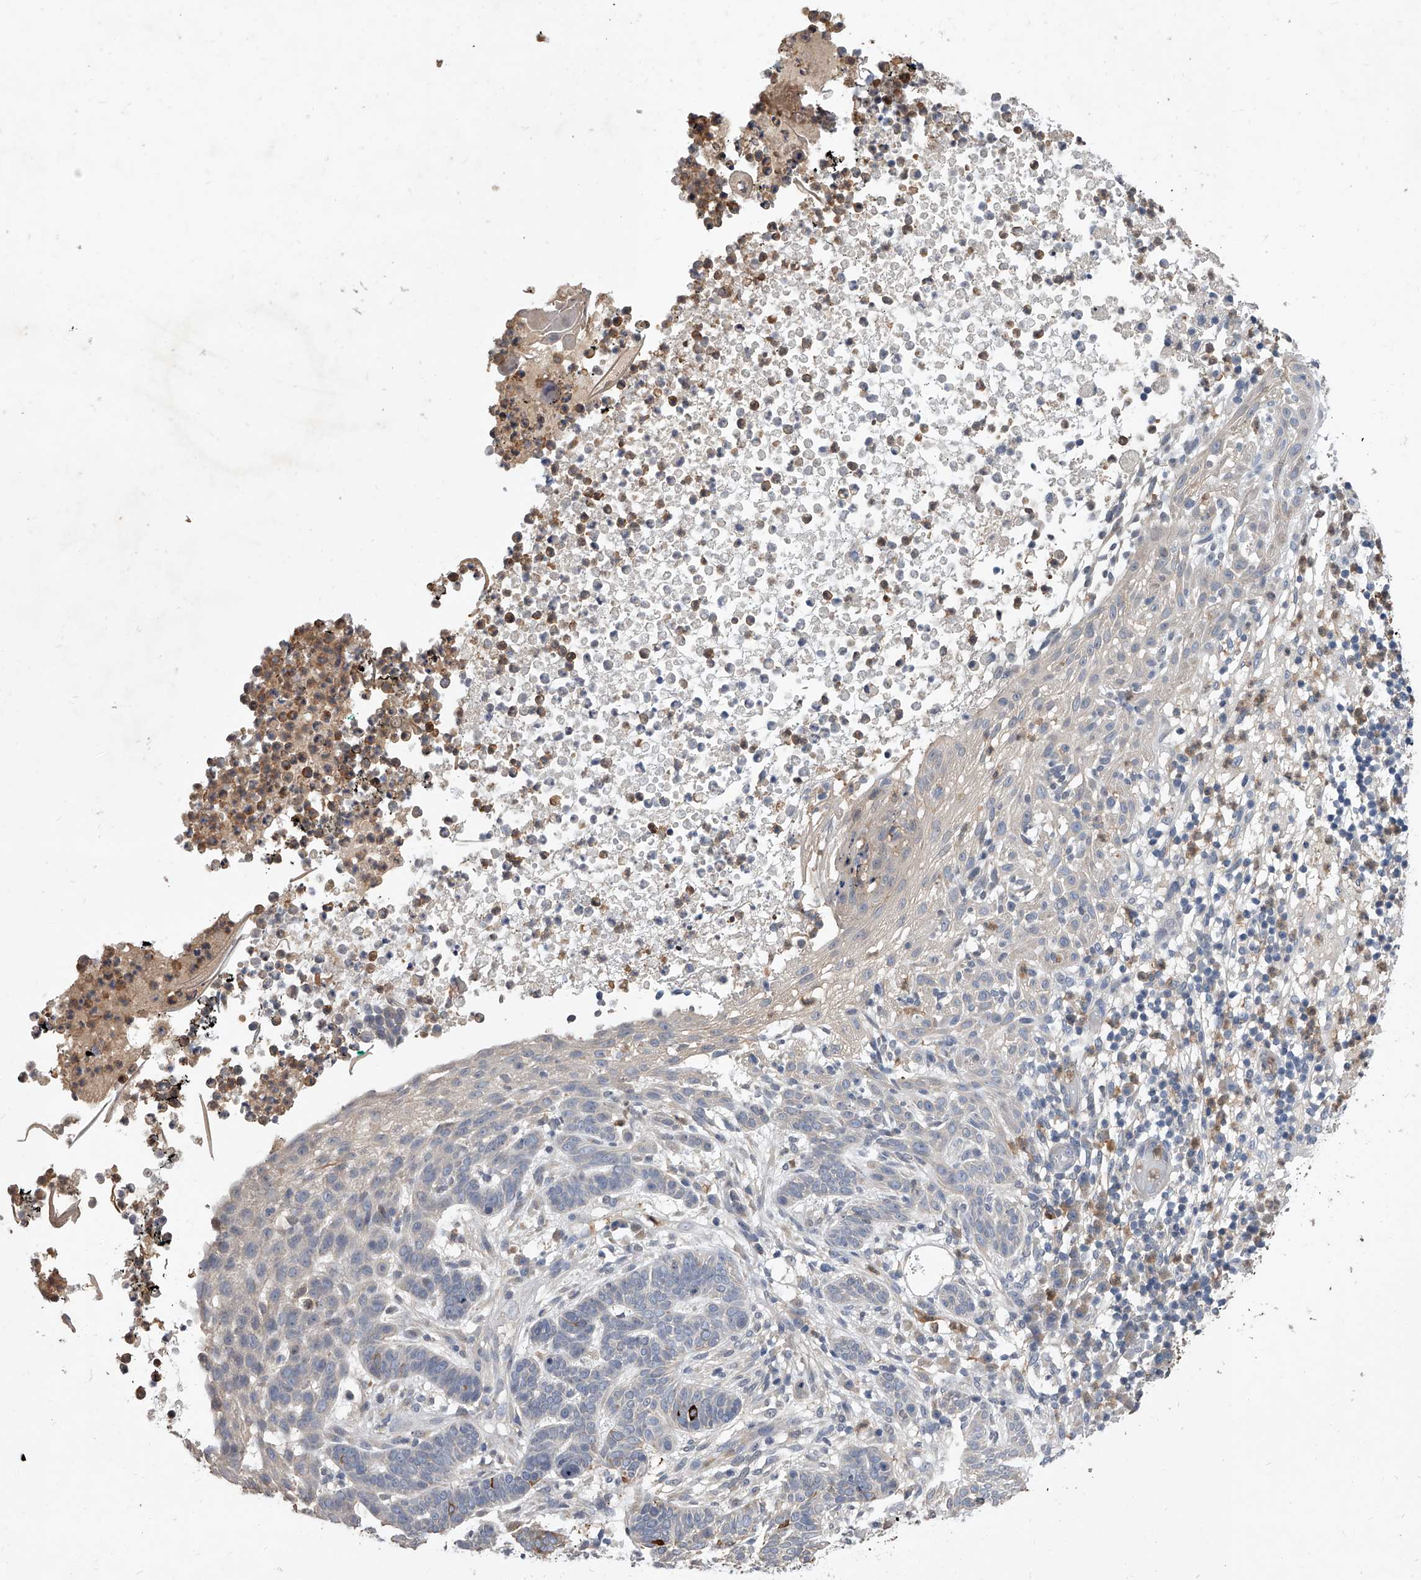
{"staining": {"intensity": "negative", "quantity": "none", "location": "none"}, "tissue": "skin cancer", "cell_type": "Tumor cells", "image_type": "cancer", "snomed": [{"axis": "morphology", "description": "Normal tissue, NOS"}, {"axis": "morphology", "description": "Basal cell carcinoma"}, {"axis": "topography", "description": "Skin"}], "caption": "The micrograph displays no significant staining in tumor cells of skin cancer (basal cell carcinoma).", "gene": "BHLHE23", "patient": {"sex": "male", "age": 64}}